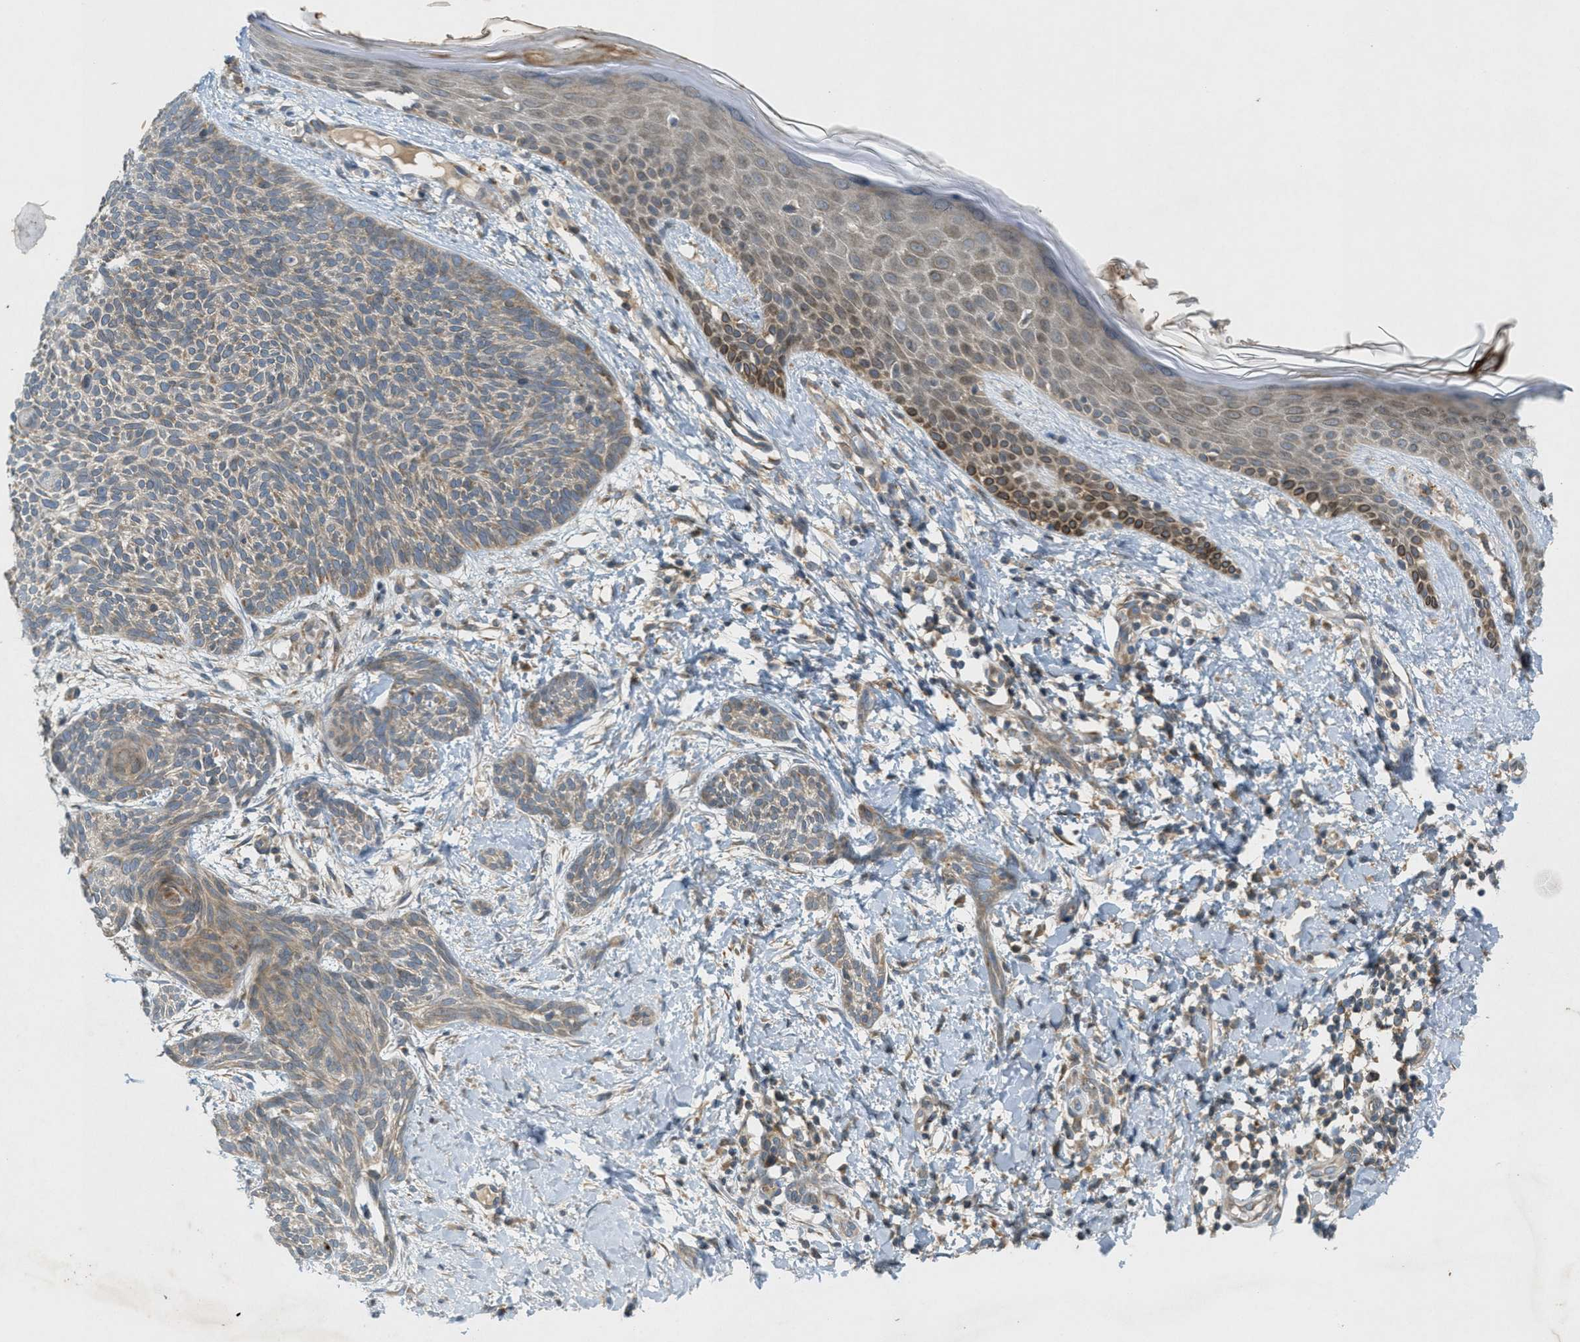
{"staining": {"intensity": "weak", "quantity": ">75%", "location": "cytoplasmic/membranous"}, "tissue": "skin cancer", "cell_type": "Tumor cells", "image_type": "cancer", "snomed": [{"axis": "morphology", "description": "Basal cell carcinoma"}, {"axis": "topography", "description": "Skin"}], "caption": "Protein expression analysis of human skin cancer (basal cell carcinoma) reveals weak cytoplasmic/membranous expression in approximately >75% of tumor cells.", "gene": "SIGMAR1", "patient": {"sex": "female", "age": 59}}